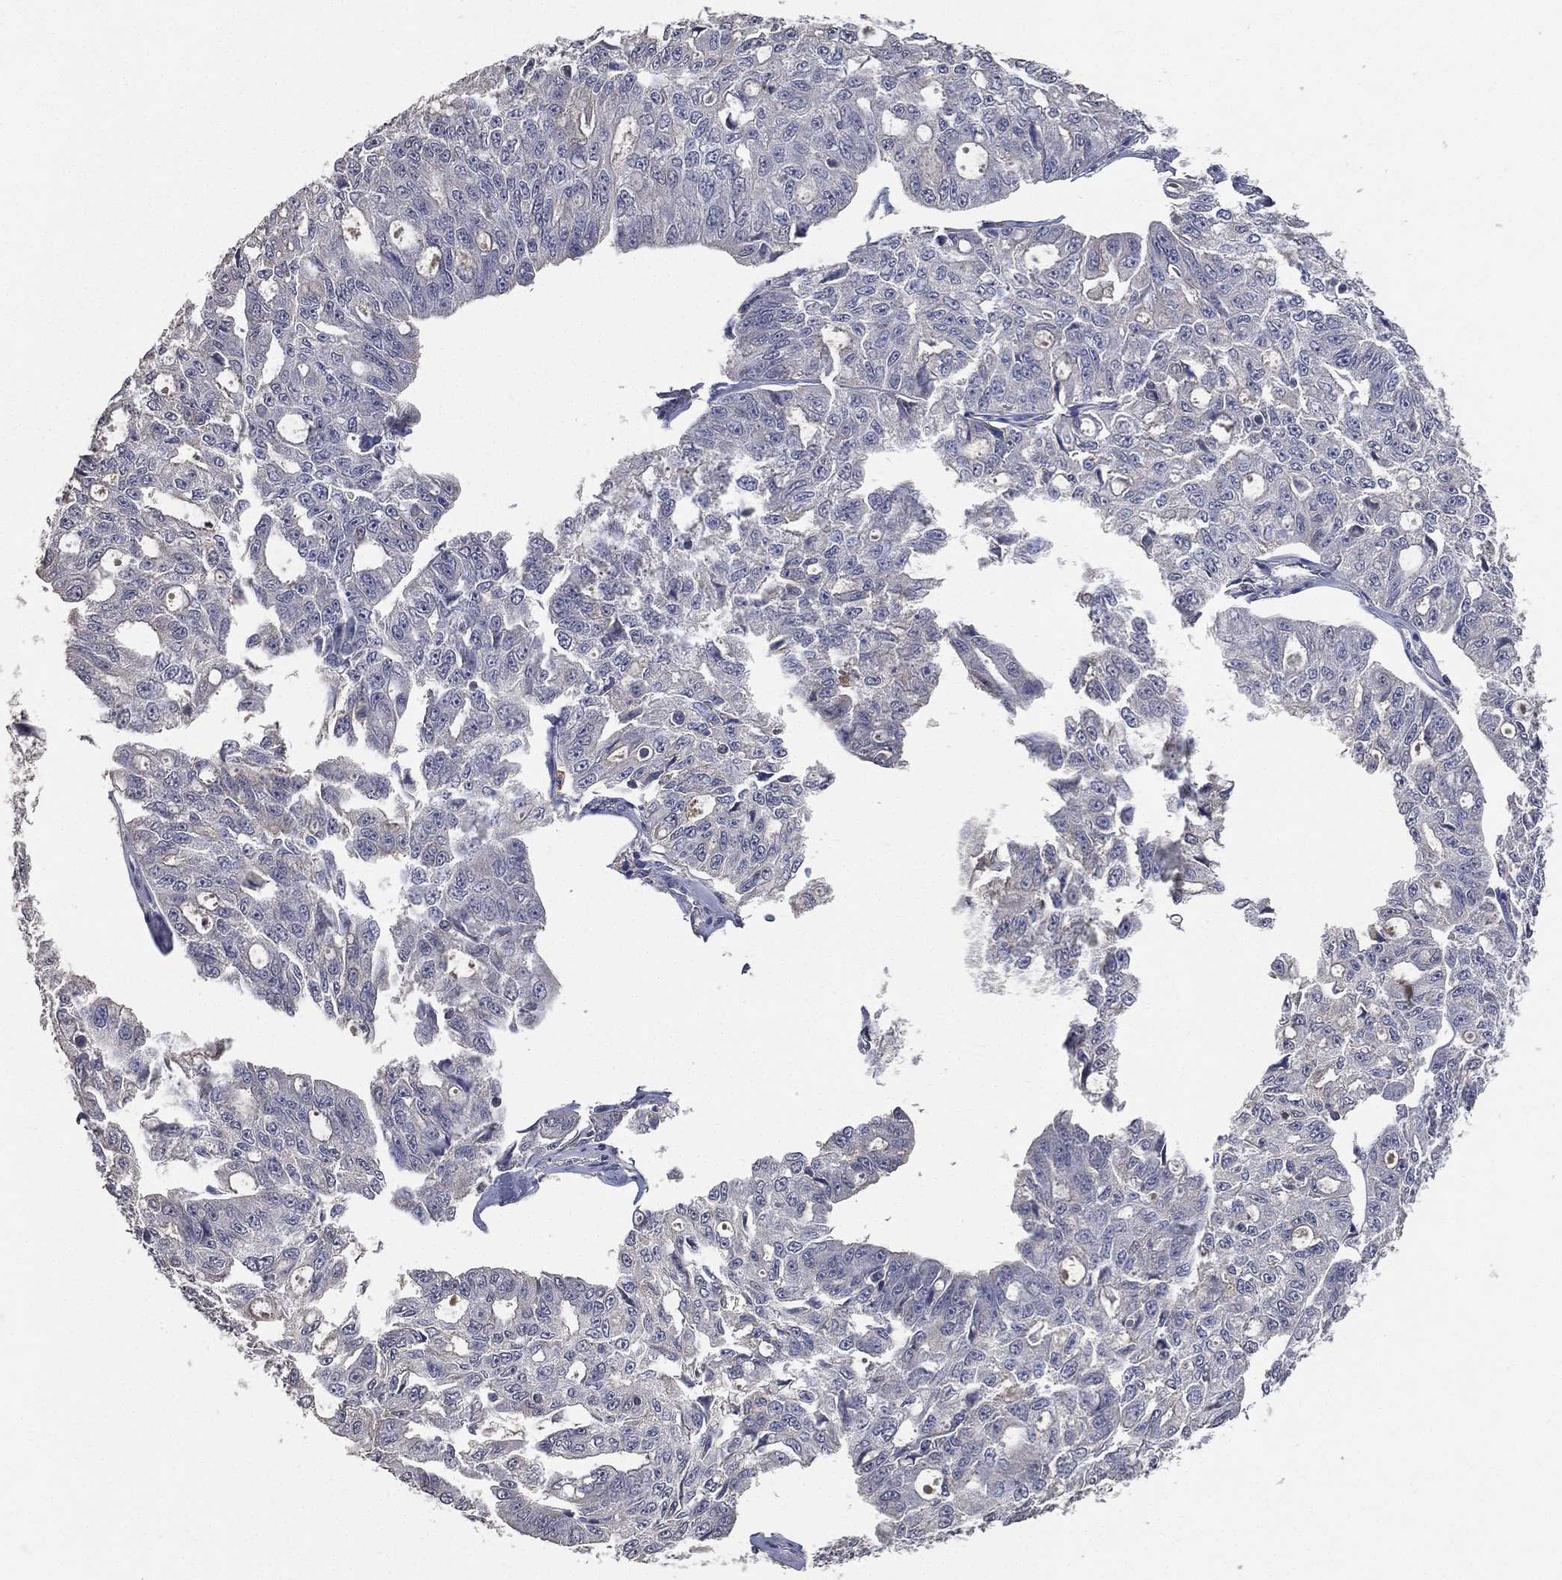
{"staining": {"intensity": "negative", "quantity": "none", "location": "none"}, "tissue": "ovarian cancer", "cell_type": "Tumor cells", "image_type": "cancer", "snomed": [{"axis": "morphology", "description": "Carcinoma, endometroid"}, {"axis": "topography", "description": "Ovary"}], "caption": "IHC of ovarian endometroid carcinoma displays no positivity in tumor cells. The staining is performed using DAB (3,3'-diaminobenzidine) brown chromogen with nuclei counter-stained in using hematoxylin.", "gene": "SNAP25", "patient": {"sex": "female", "age": 65}}